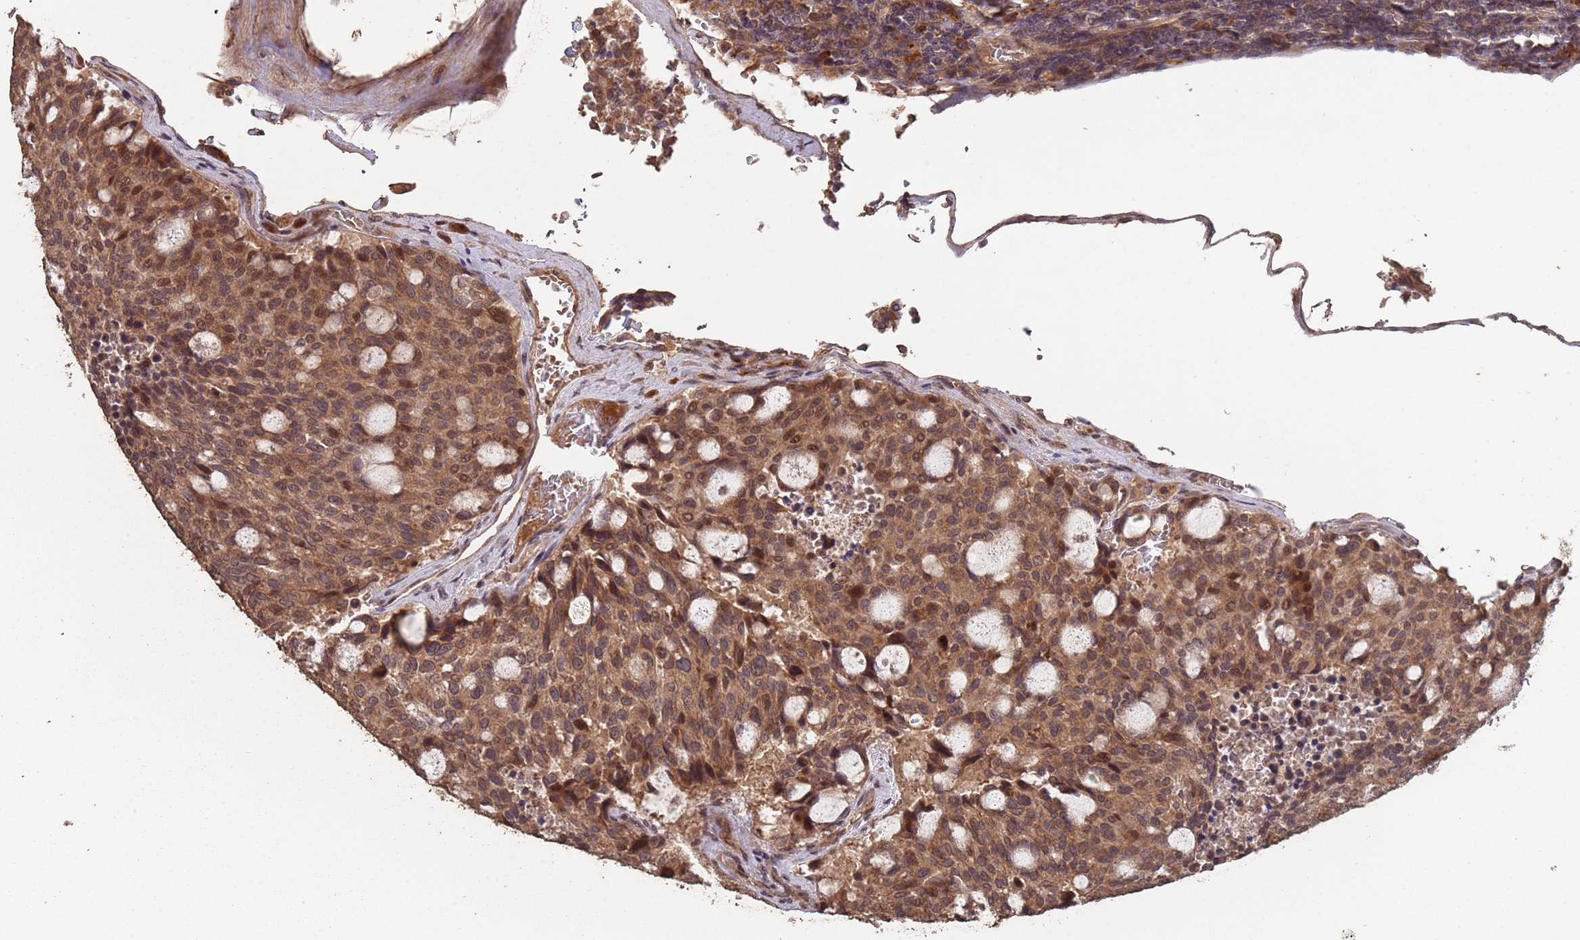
{"staining": {"intensity": "moderate", "quantity": ">75%", "location": "cytoplasmic/membranous,nuclear"}, "tissue": "carcinoid", "cell_type": "Tumor cells", "image_type": "cancer", "snomed": [{"axis": "morphology", "description": "Carcinoid, malignant, NOS"}, {"axis": "topography", "description": "Pancreas"}], "caption": "This is an image of immunohistochemistry staining of carcinoid, which shows moderate staining in the cytoplasmic/membranous and nuclear of tumor cells.", "gene": "FRAT1", "patient": {"sex": "female", "age": 54}}